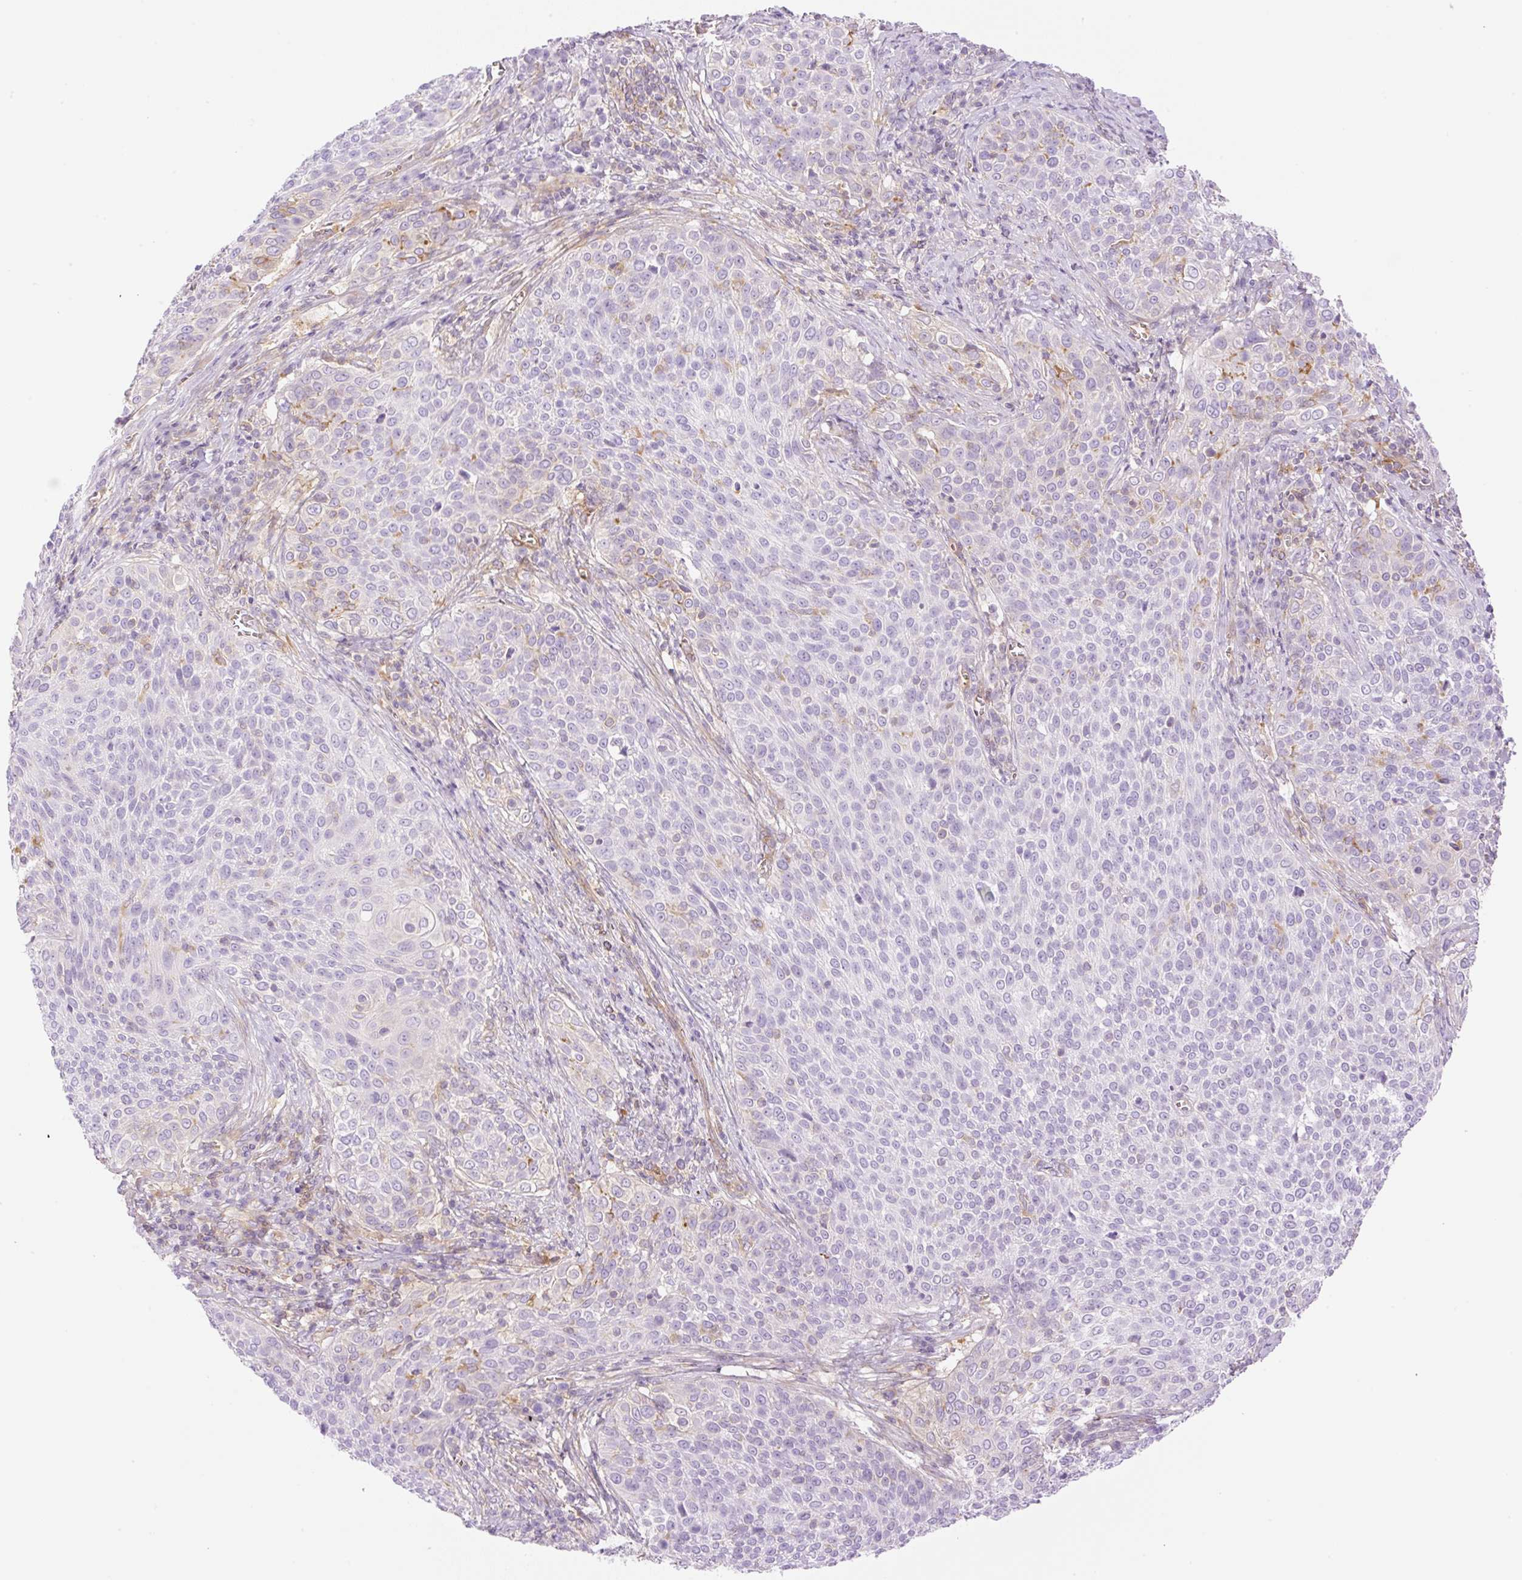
{"staining": {"intensity": "negative", "quantity": "none", "location": "none"}, "tissue": "cervical cancer", "cell_type": "Tumor cells", "image_type": "cancer", "snomed": [{"axis": "morphology", "description": "Squamous cell carcinoma, NOS"}, {"axis": "topography", "description": "Cervix"}], "caption": "Image shows no significant protein staining in tumor cells of cervical cancer (squamous cell carcinoma). (IHC, brightfield microscopy, high magnification).", "gene": "EHD3", "patient": {"sex": "female", "age": 31}}